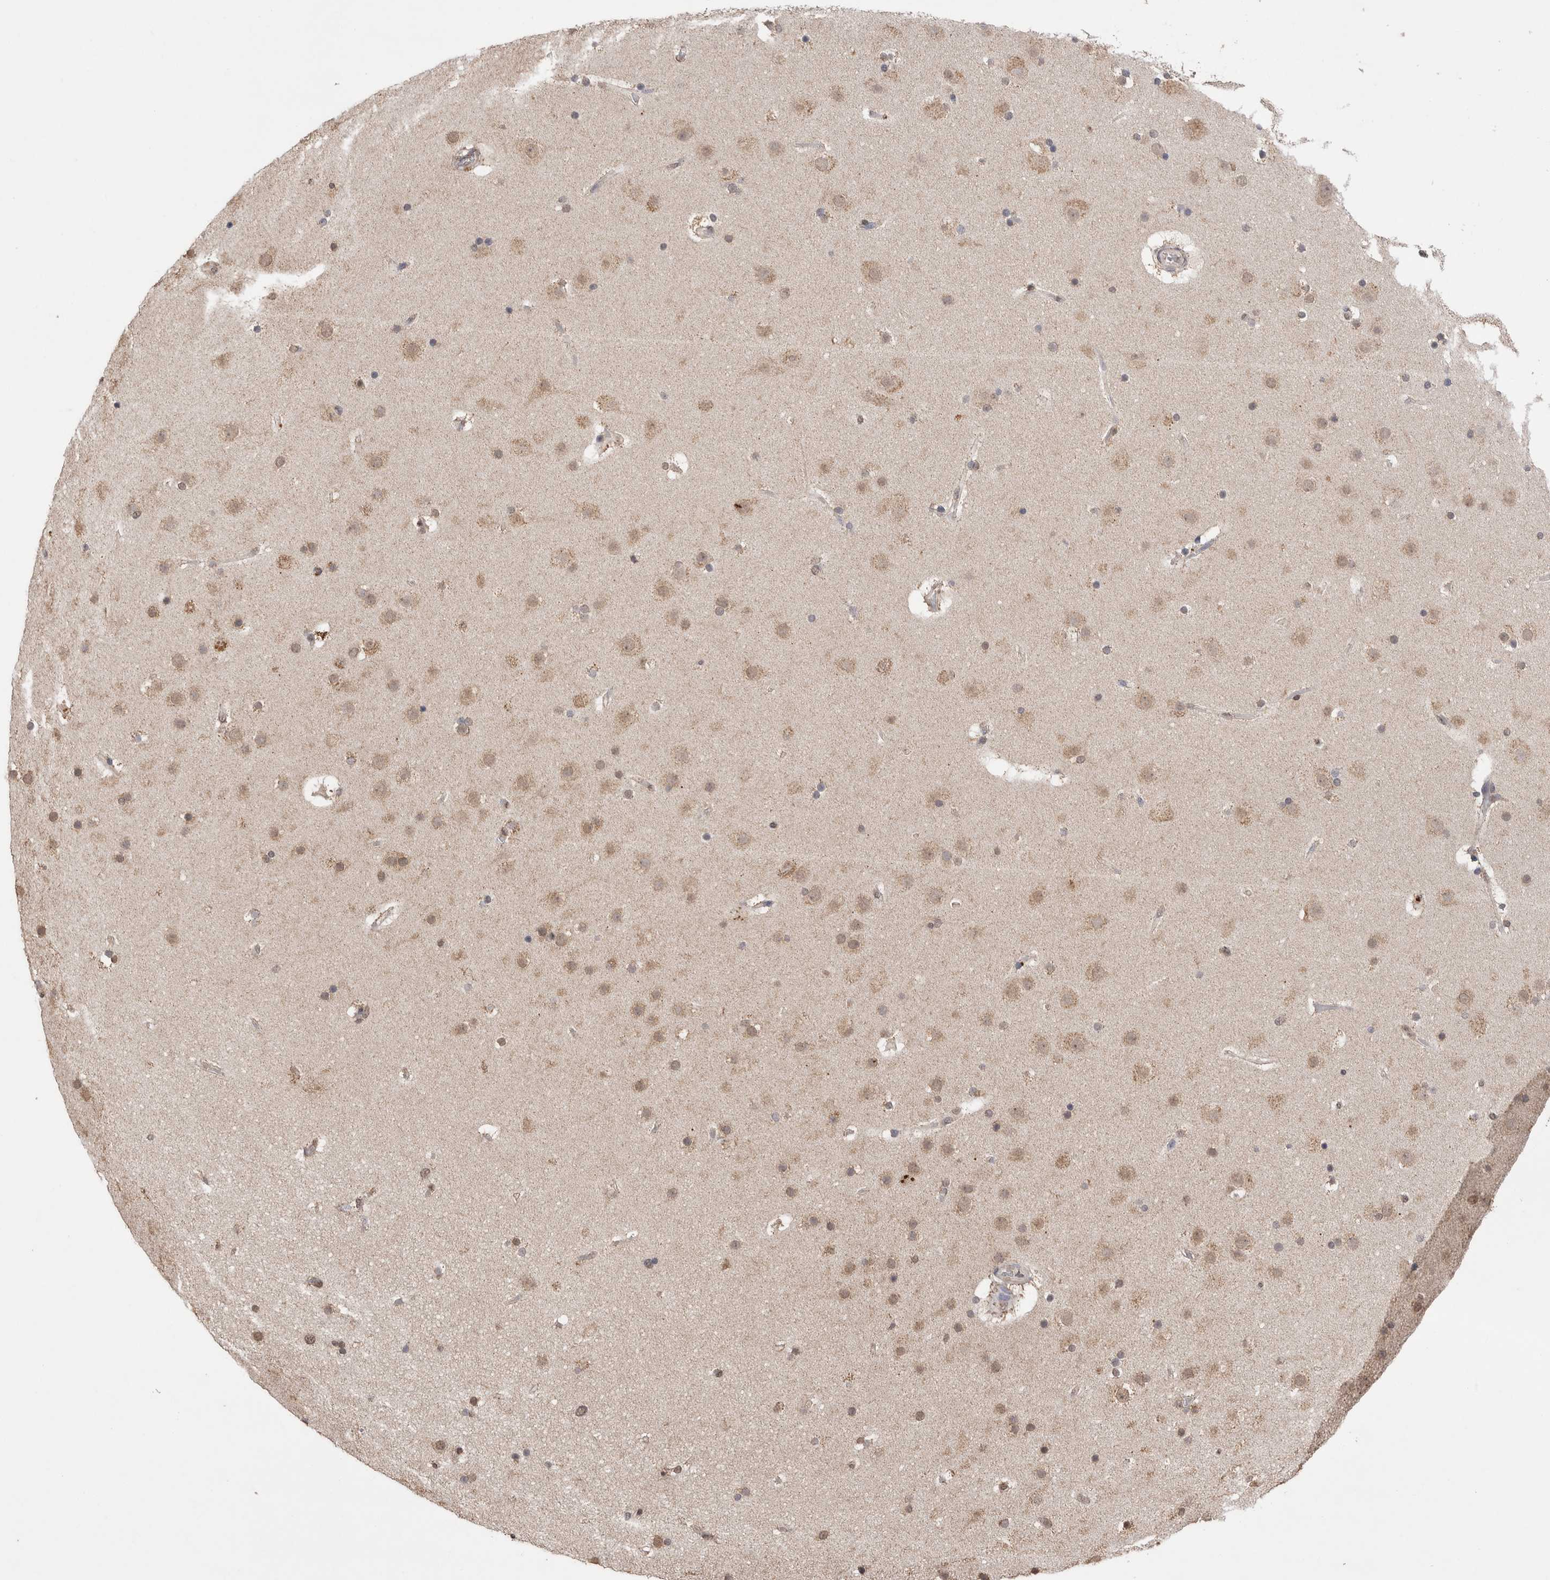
{"staining": {"intensity": "negative", "quantity": "none", "location": "none"}, "tissue": "cerebral cortex", "cell_type": "Endothelial cells", "image_type": "normal", "snomed": [{"axis": "morphology", "description": "Normal tissue, NOS"}, {"axis": "topography", "description": "Cerebral cortex"}], "caption": "Immunohistochemistry (IHC) of normal cerebral cortex demonstrates no expression in endothelial cells. (Immunohistochemistry, brightfield microscopy, high magnification).", "gene": "GRK5", "patient": {"sex": "male", "age": 57}}